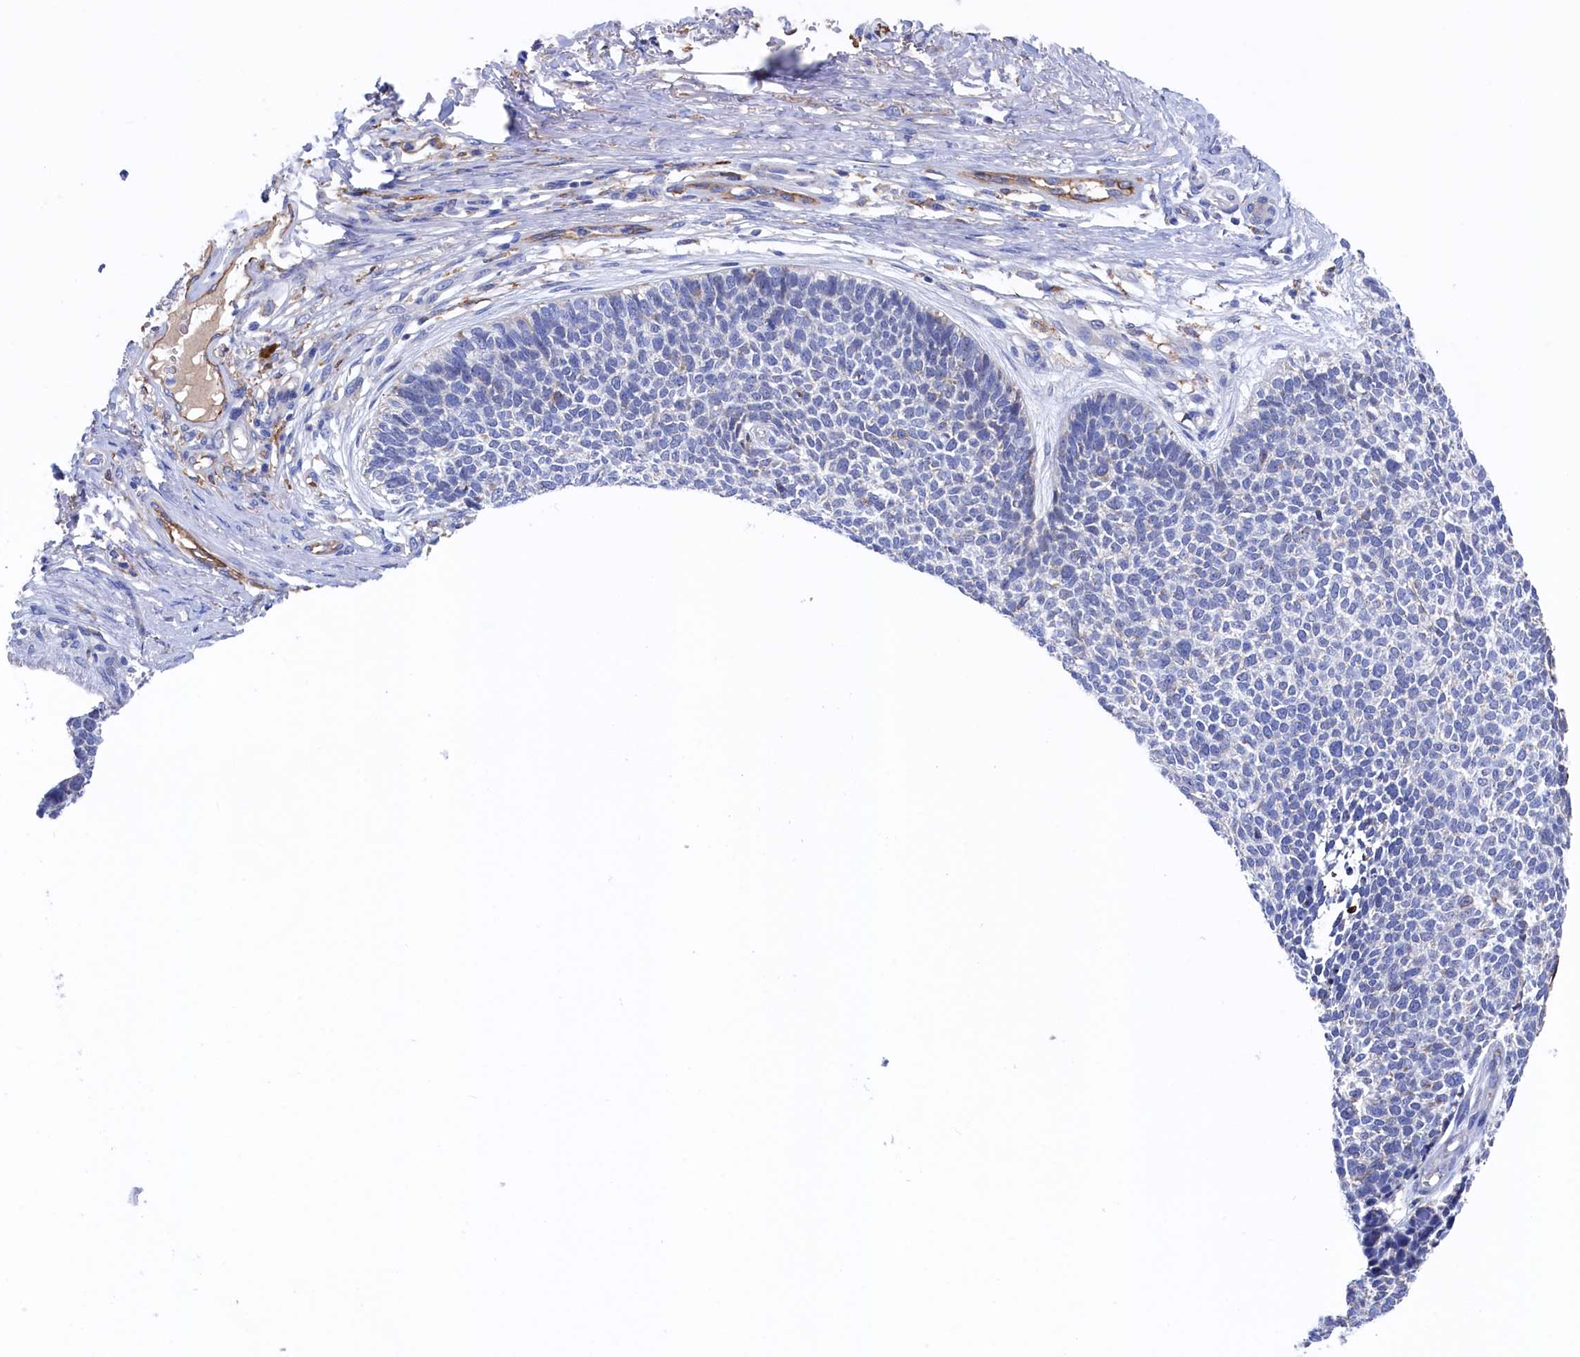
{"staining": {"intensity": "negative", "quantity": "none", "location": "none"}, "tissue": "skin cancer", "cell_type": "Tumor cells", "image_type": "cancer", "snomed": [{"axis": "morphology", "description": "Basal cell carcinoma"}, {"axis": "topography", "description": "Skin"}], "caption": "The immunohistochemistry photomicrograph has no significant staining in tumor cells of skin basal cell carcinoma tissue.", "gene": "C12orf73", "patient": {"sex": "female", "age": 84}}